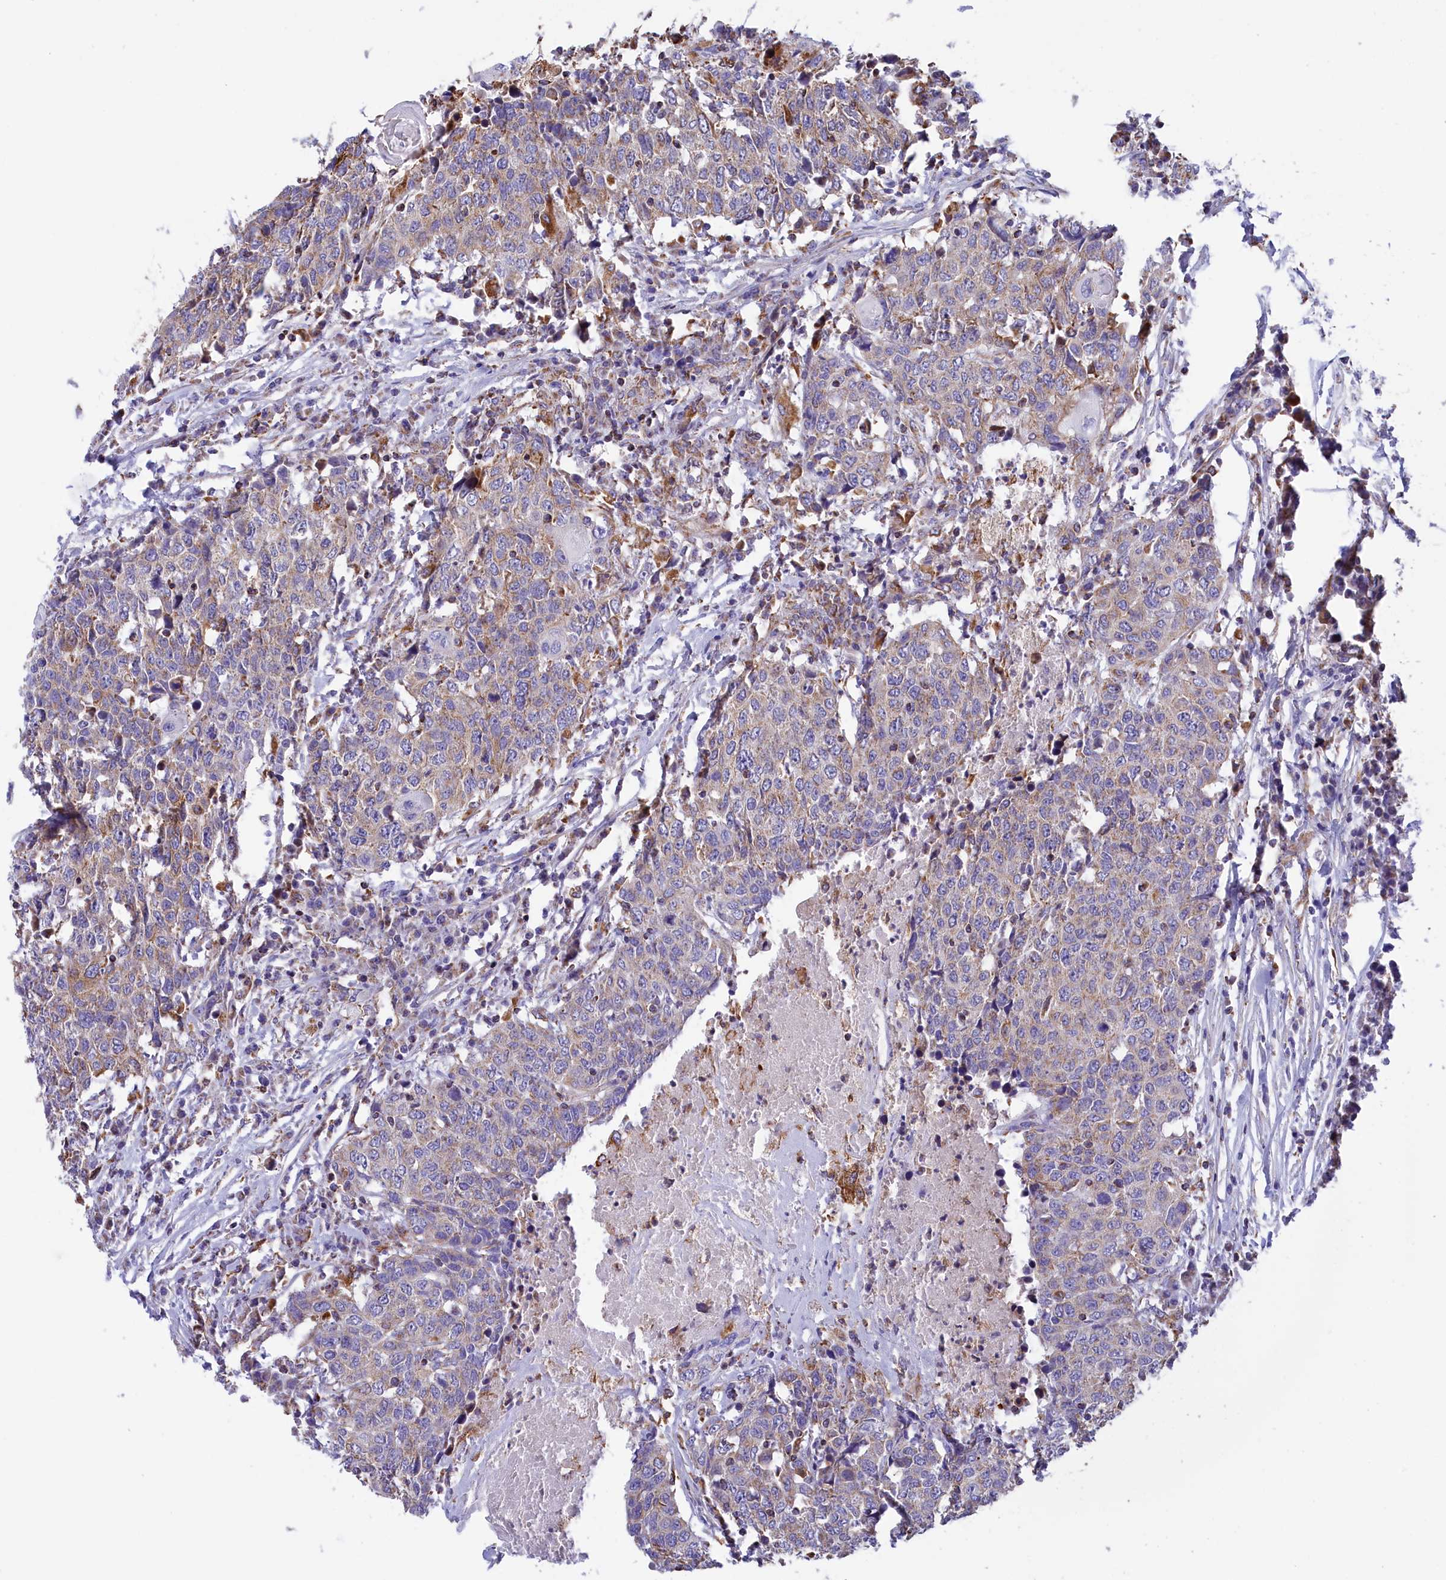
{"staining": {"intensity": "weak", "quantity": "<25%", "location": "cytoplasmic/membranous"}, "tissue": "head and neck cancer", "cell_type": "Tumor cells", "image_type": "cancer", "snomed": [{"axis": "morphology", "description": "Squamous cell carcinoma, NOS"}, {"axis": "topography", "description": "Head-Neck"}], "caption": "Immunohistochemistry (IHC) of human head and neck cancer (squamous cell carcinoma) reveals no staining in tumor cells.", "gene": "GATB", "patient": {"sex": "male", "age": 66}}